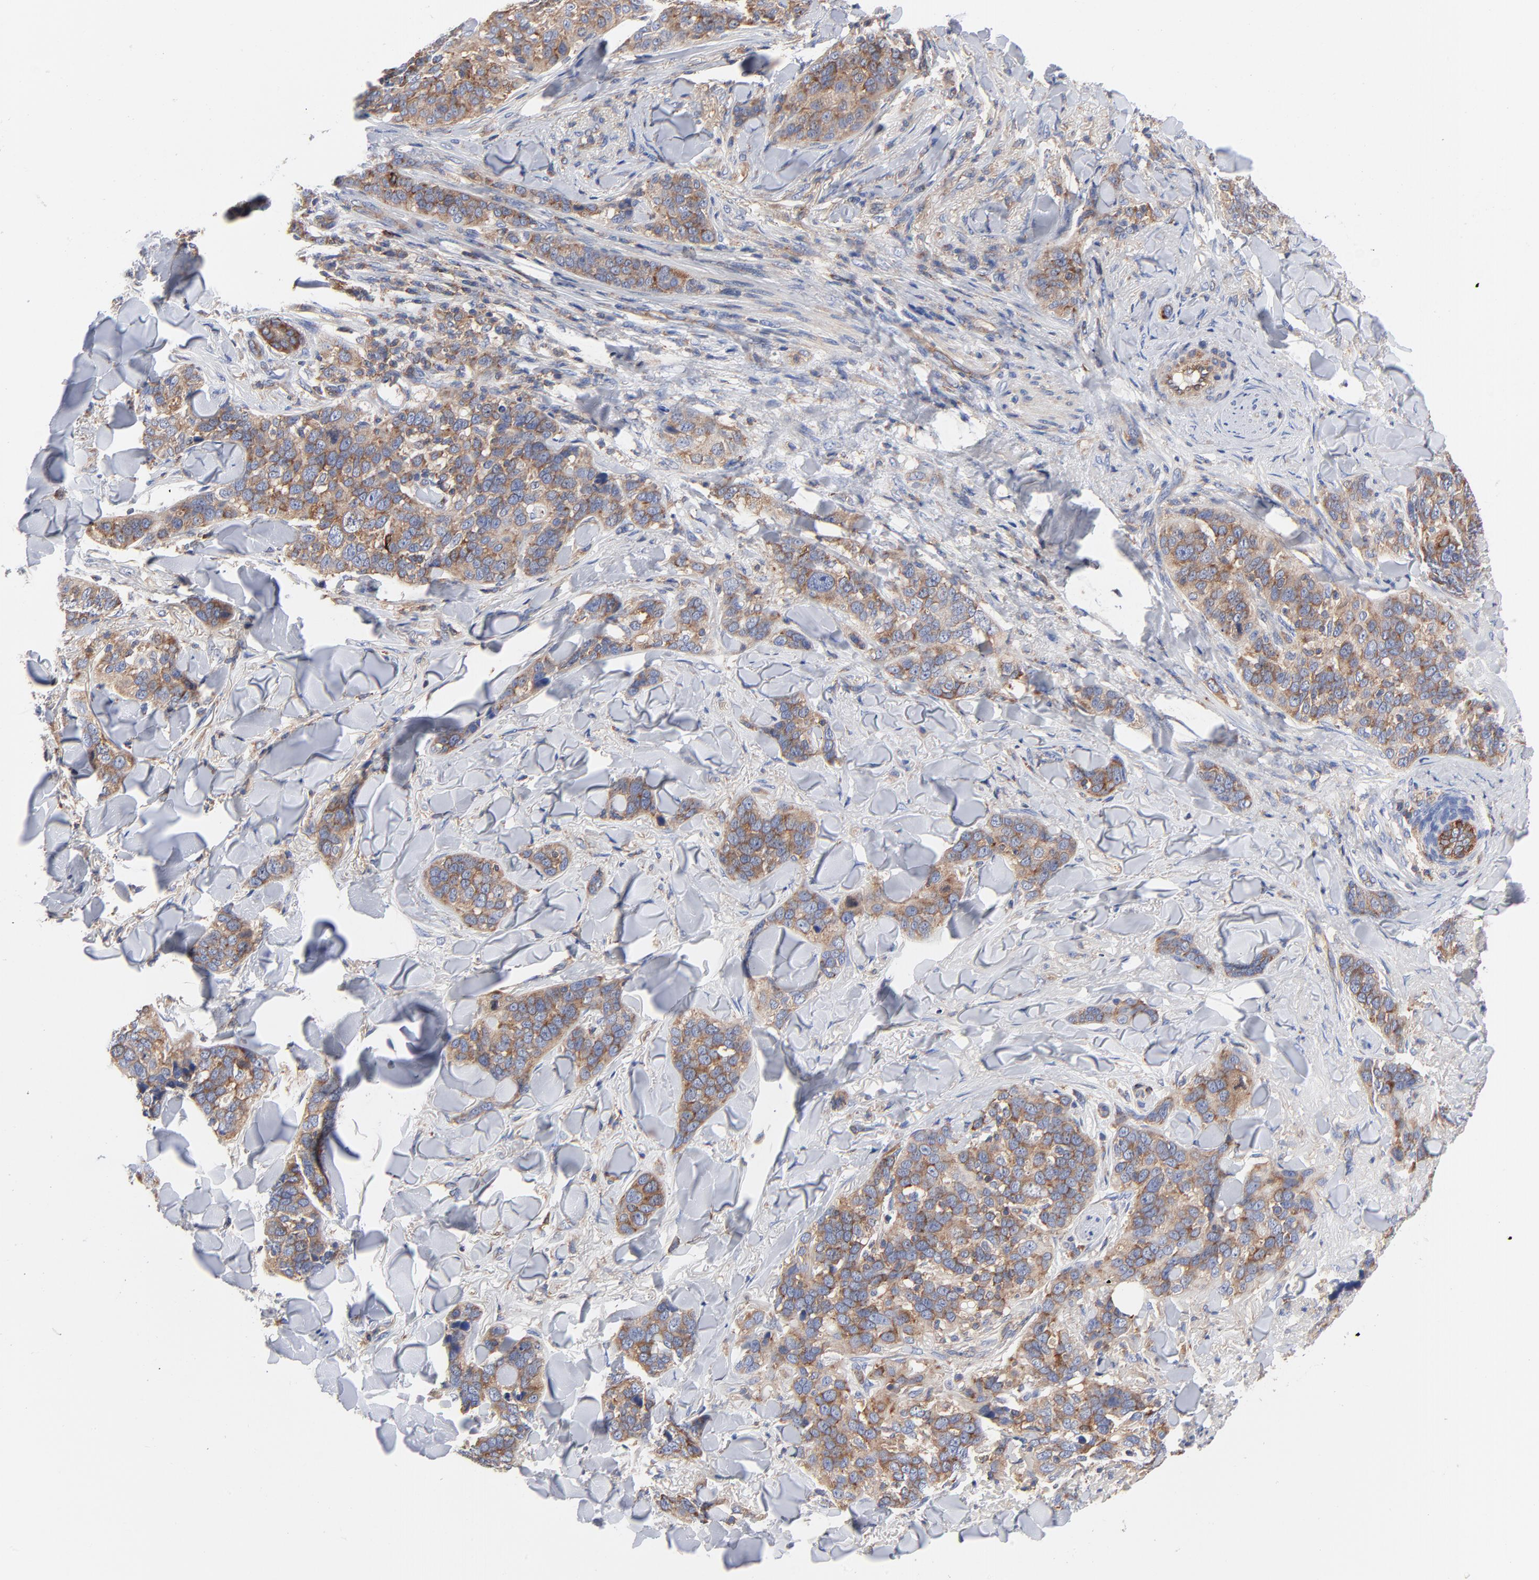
{"staining": {"intensity": "moderate", "quantity": ">75%", "location": "cytoplasmic/membranous"}, "tissue": "skin cancer", "cell_type": "Tumor cells", "image_type": "cancer", "snomed": [{"axis": "morphology", "description": "Normal tissue, NOS"}, {"axis": "morphology", "description": "Squamous cell carcinoma, NOS"}, {"axis": "topography", "description": "Skin"}], "caption": "DAB (3,3'-diaminobenzidine) immunohistochemical staining of squamous cell carcinoma (skin) exhibits moderate cytoplasmic/membranous protein staining in about >75% of tumor cells. Using DAB (brown) and hematoxylin (blue) stains, captured at high magnification using brightfield microscopy.", "gene": "CD2AP", "patient": {"sex": "female", "age": 83}}